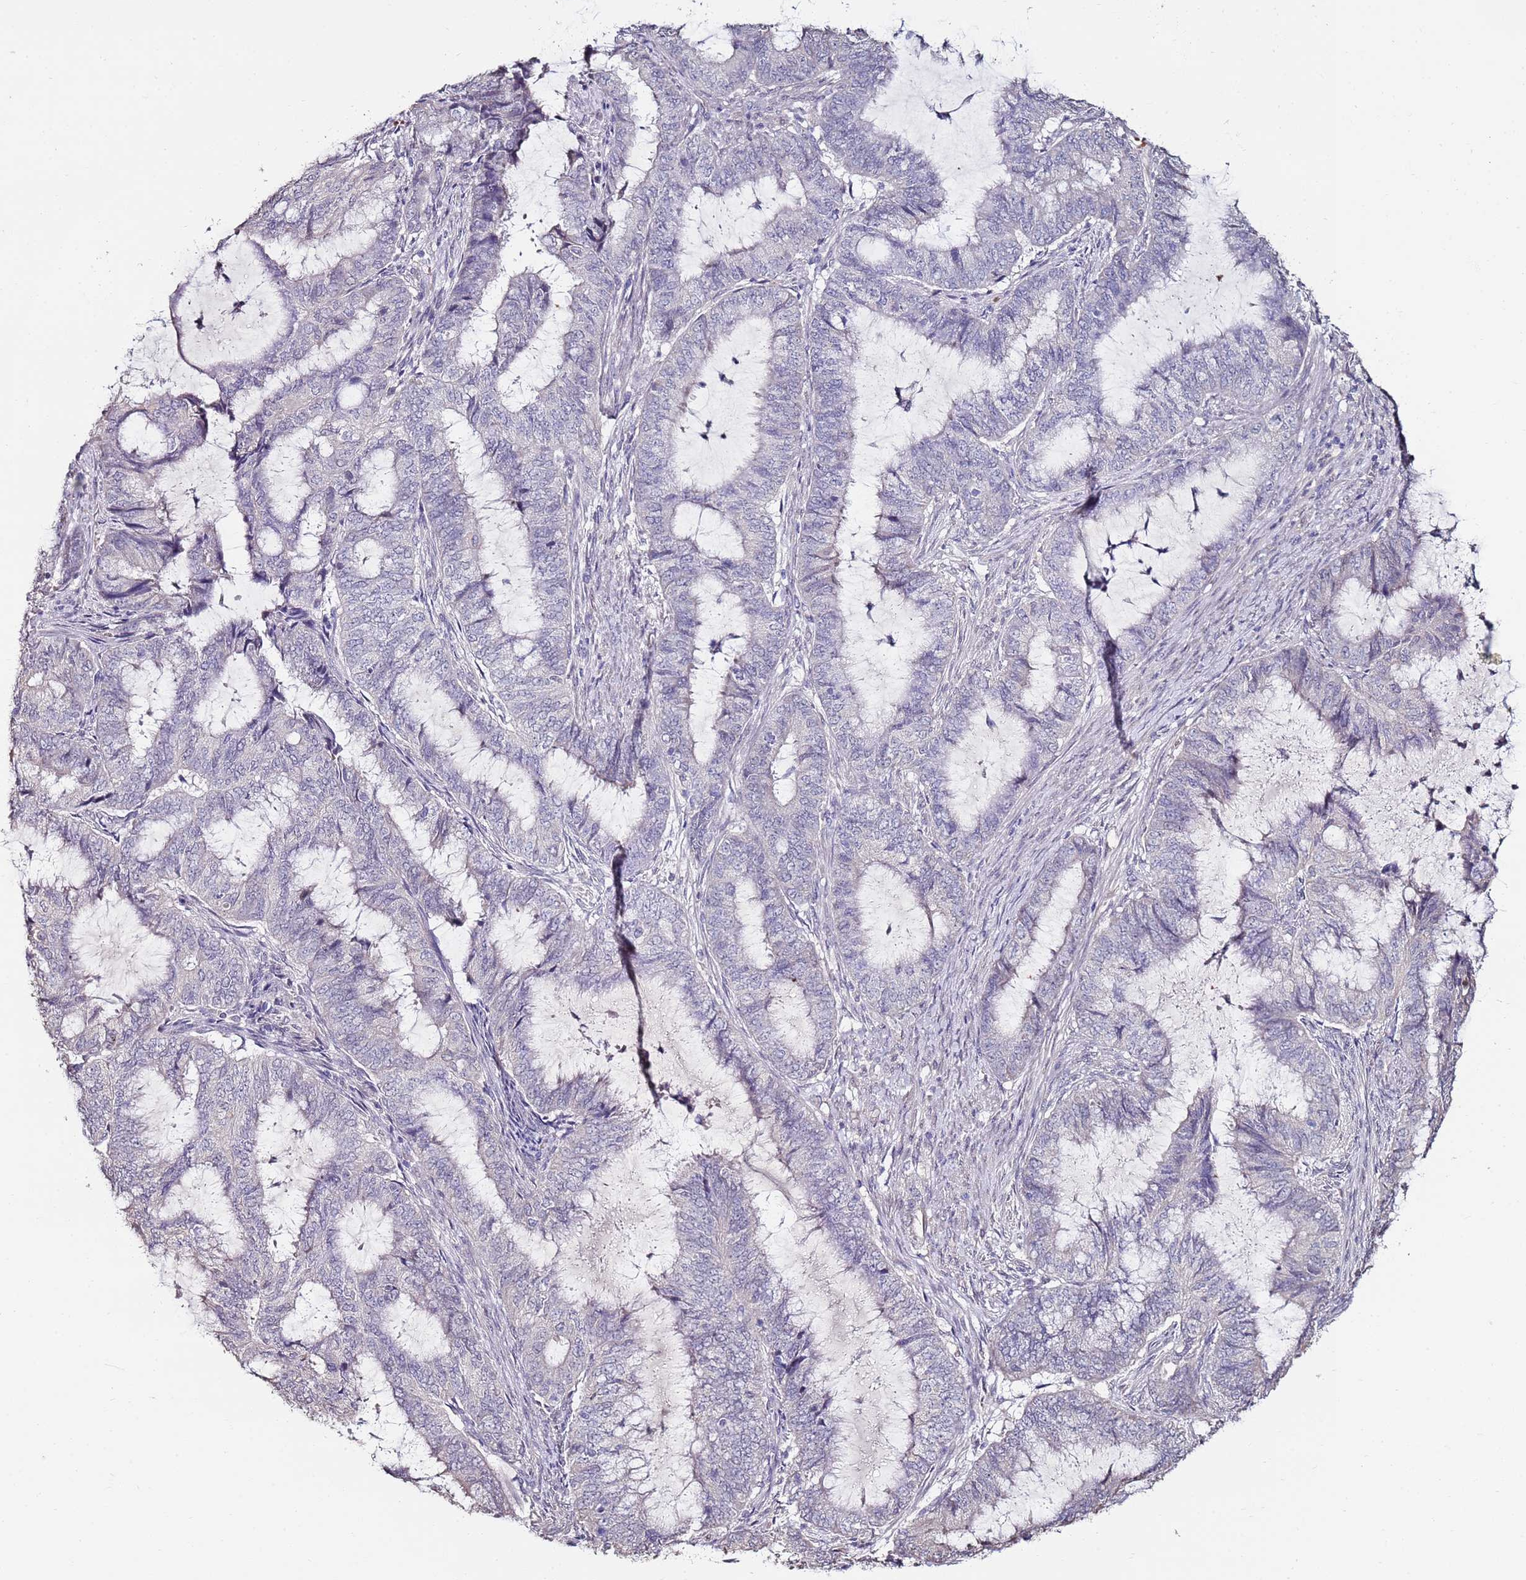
{"staining": {"intensity": "negative", "quantity": "none", "location": "none"}, "tissue": "endometrial cancer", "cell_type": "Tumor cells", "image_type": "cancer", "snomed": [{"axis": "morphology", "description": "Adenocarcinoma, NOS"}, {"axis": "topography", "description": "Endometrium"}], "caption": "Immunohistochemistry (IHC) micrograph of human endometrial cancer stained for a protein (brown), which reveals no expression in tumor cells.", "gene": "C3orf80", "patient": {"sex": "female", "age": 51}}